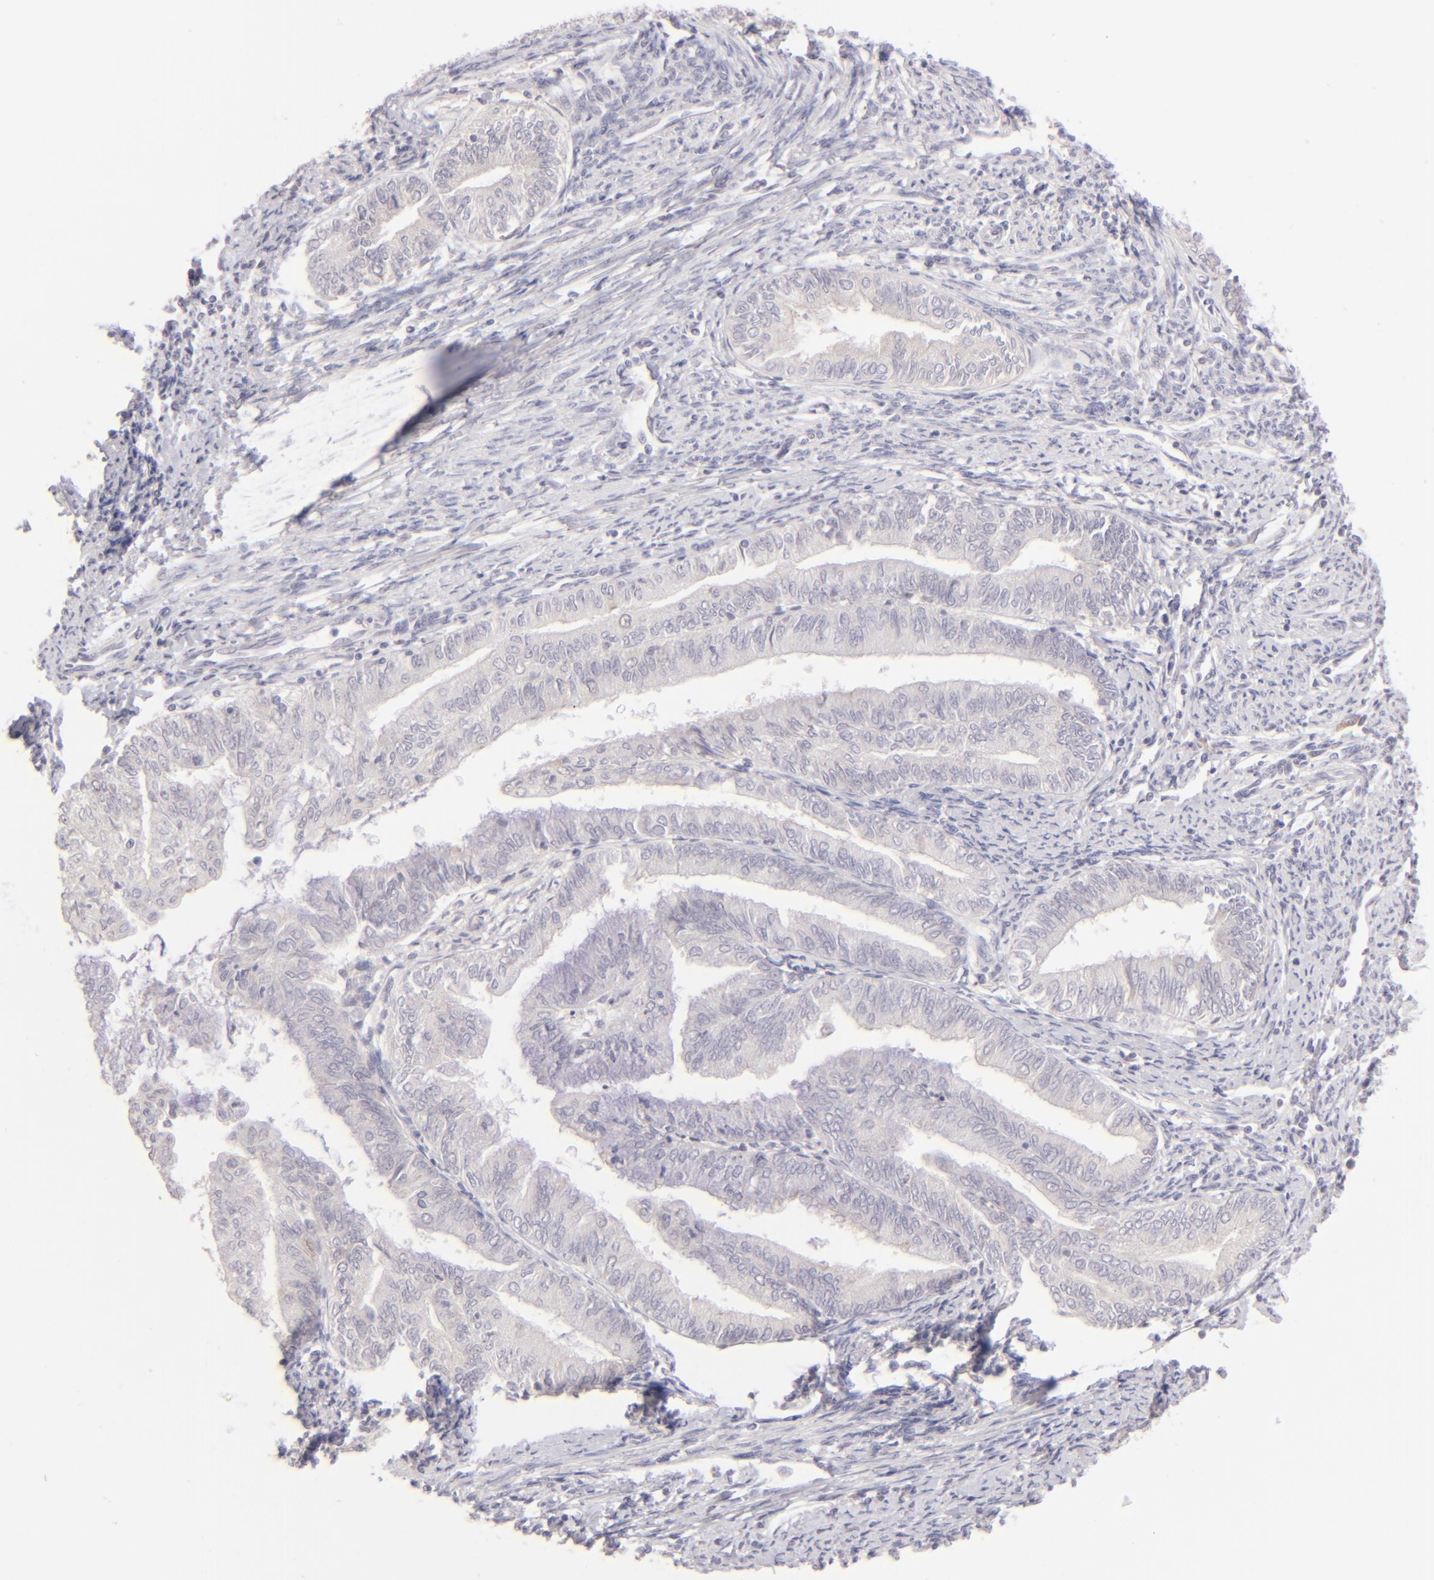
{"staining": {"intensity": "negative", "quantity": "none", "location": "none"}, "tissue": "endometrial cancer", "cell_type": "Tumor cells", "image_type": "cancer", "snomed": [{"axis": "morphology", "description": "Adenocarcinoma, NOS"}, {"axis": "topography", "description": "Endometrium"}], "caption": "This is a photomicrograph of immunohistochemistry (IHC) staining of endometrial cancer (adenocarcinoma), which shows no positivity in tumor cells.", "gene": "MAGEA1", "patient": {"sex": "female", "age": 66}}